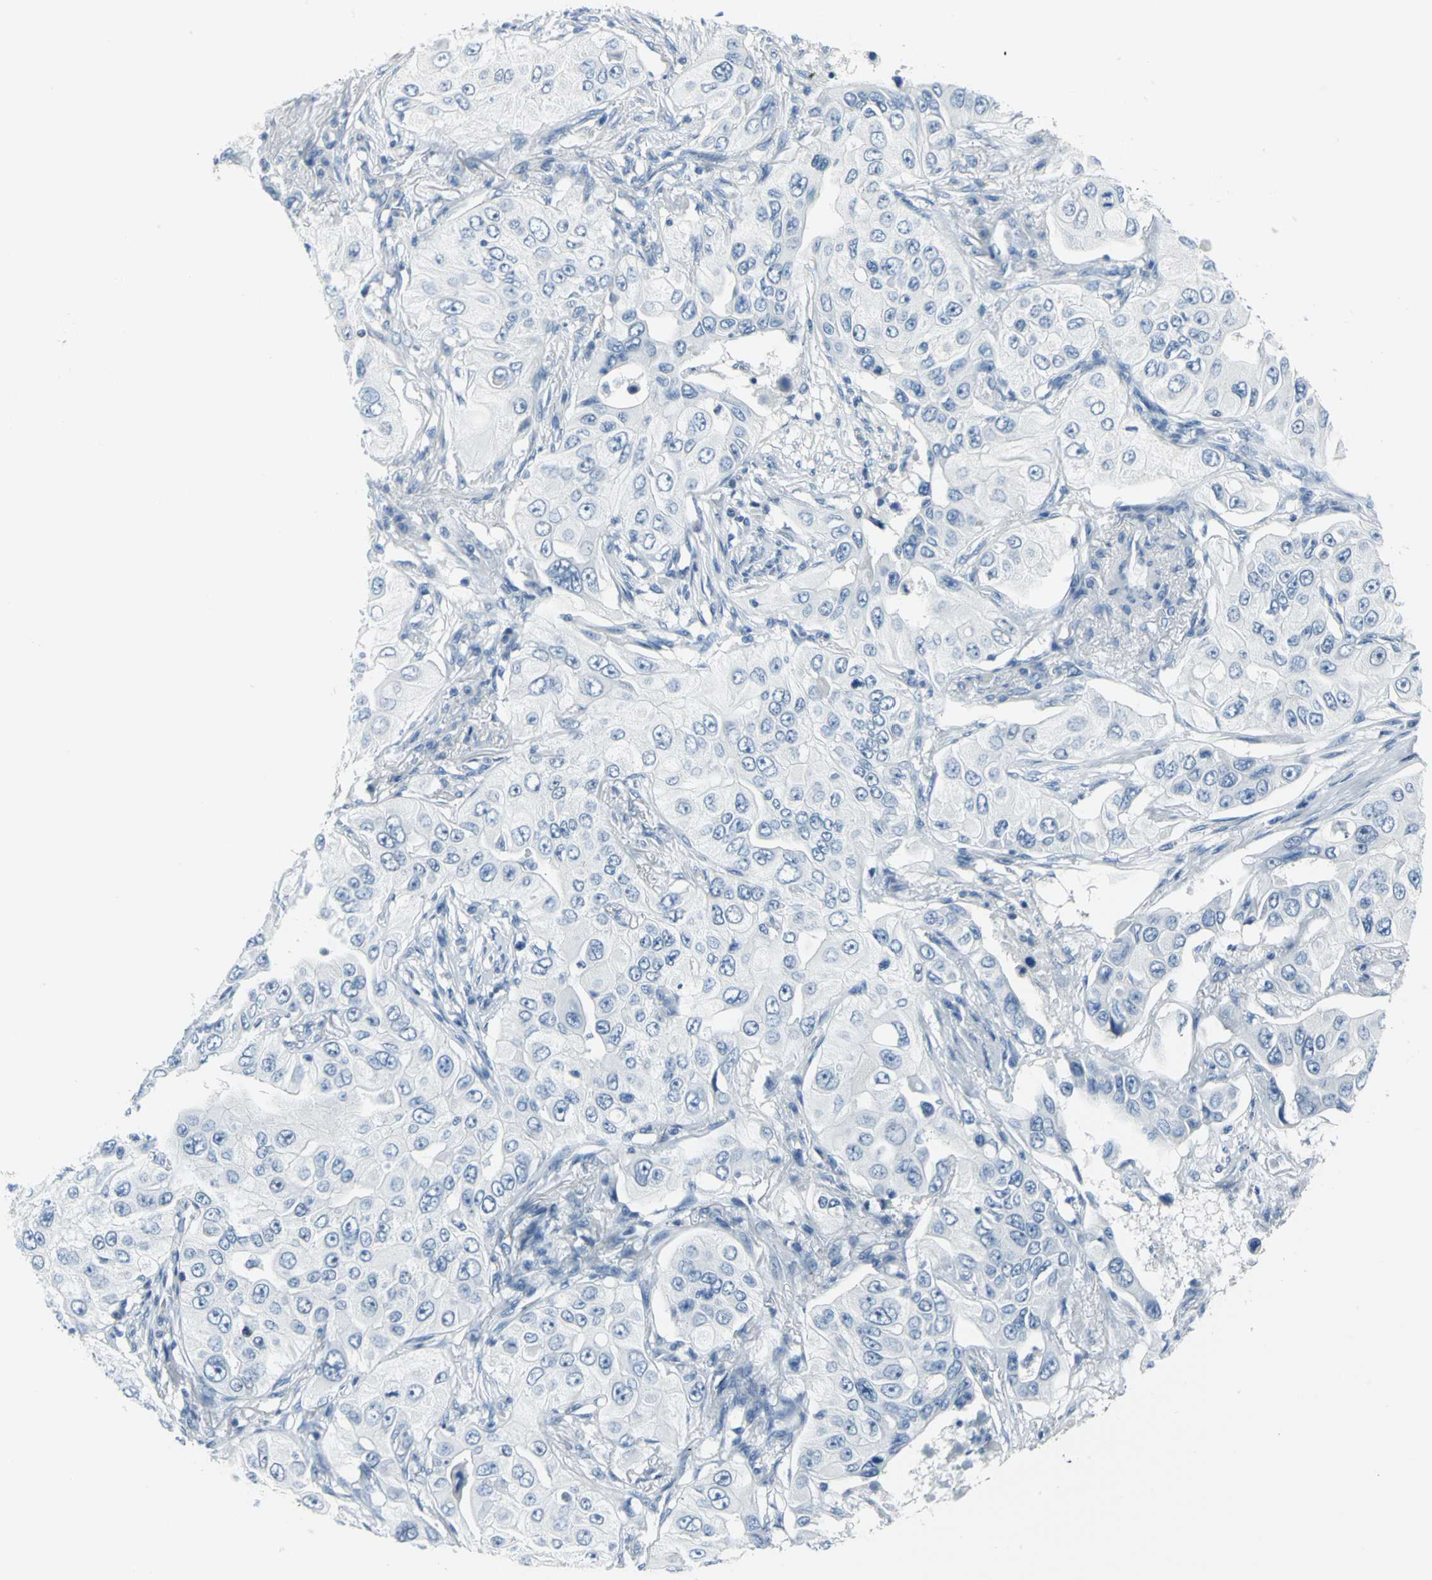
{"staining": {"intensity": "negative", "quantity": "none", "location": "none"}, "tissue": "lung cancer", "cell_type": "Tumor cells", "image_type": "cancer", "snomed": [{"axis": "morphology", "description": "Adenocarcinoma, NOS"}, {"axis": "topography", "description": "Lung"}], "caption": "High power microscopy image of an immunohistochemistry histopathology image of lung cancer, revealing no significant staining in tumor cells. (DAB immunohistochemistry, high magnification).", "gene": "MCM3", "patient": {"sex": "male", "age": 84}}